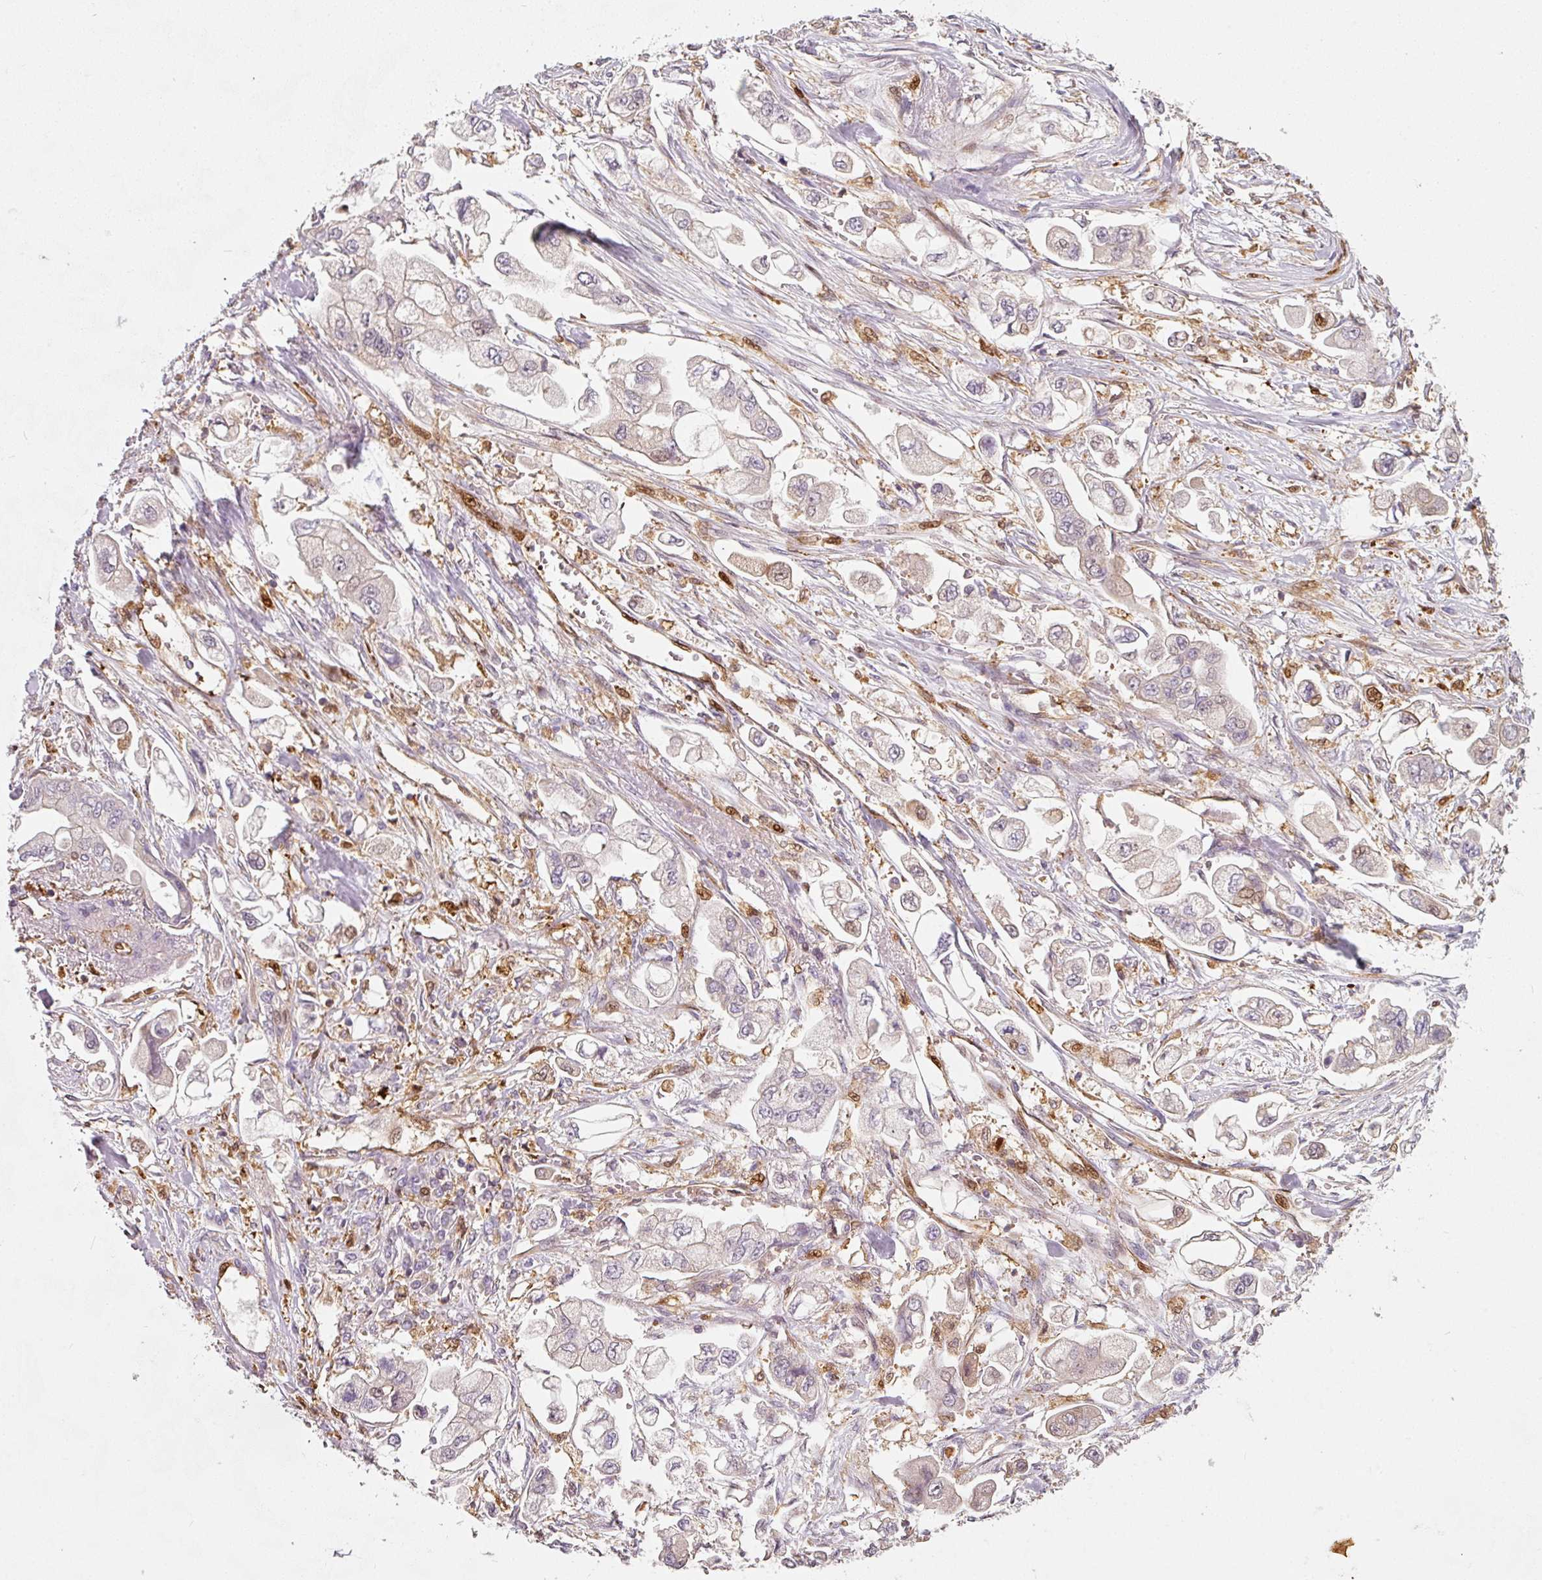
{"staining": {"intensity": "negative", "quantity": "none", "location": "none"}, "tissue": "stomach cancer", "cell_type": "Tumor cells", "image_type": "cancer", "snomed": [{"axis": "morphology", "description": "Adenocarcinoma, NOS"}, {"axis": "topography", "description": "Stomach"}], "caption": "This is a photomicrograph of immunohistochemistry (IHC) staining of stomach cancer, which shows no staining in tumor cells.", "gene": "IQGAP2", "patient": {"sex": "male", "age": 62}}